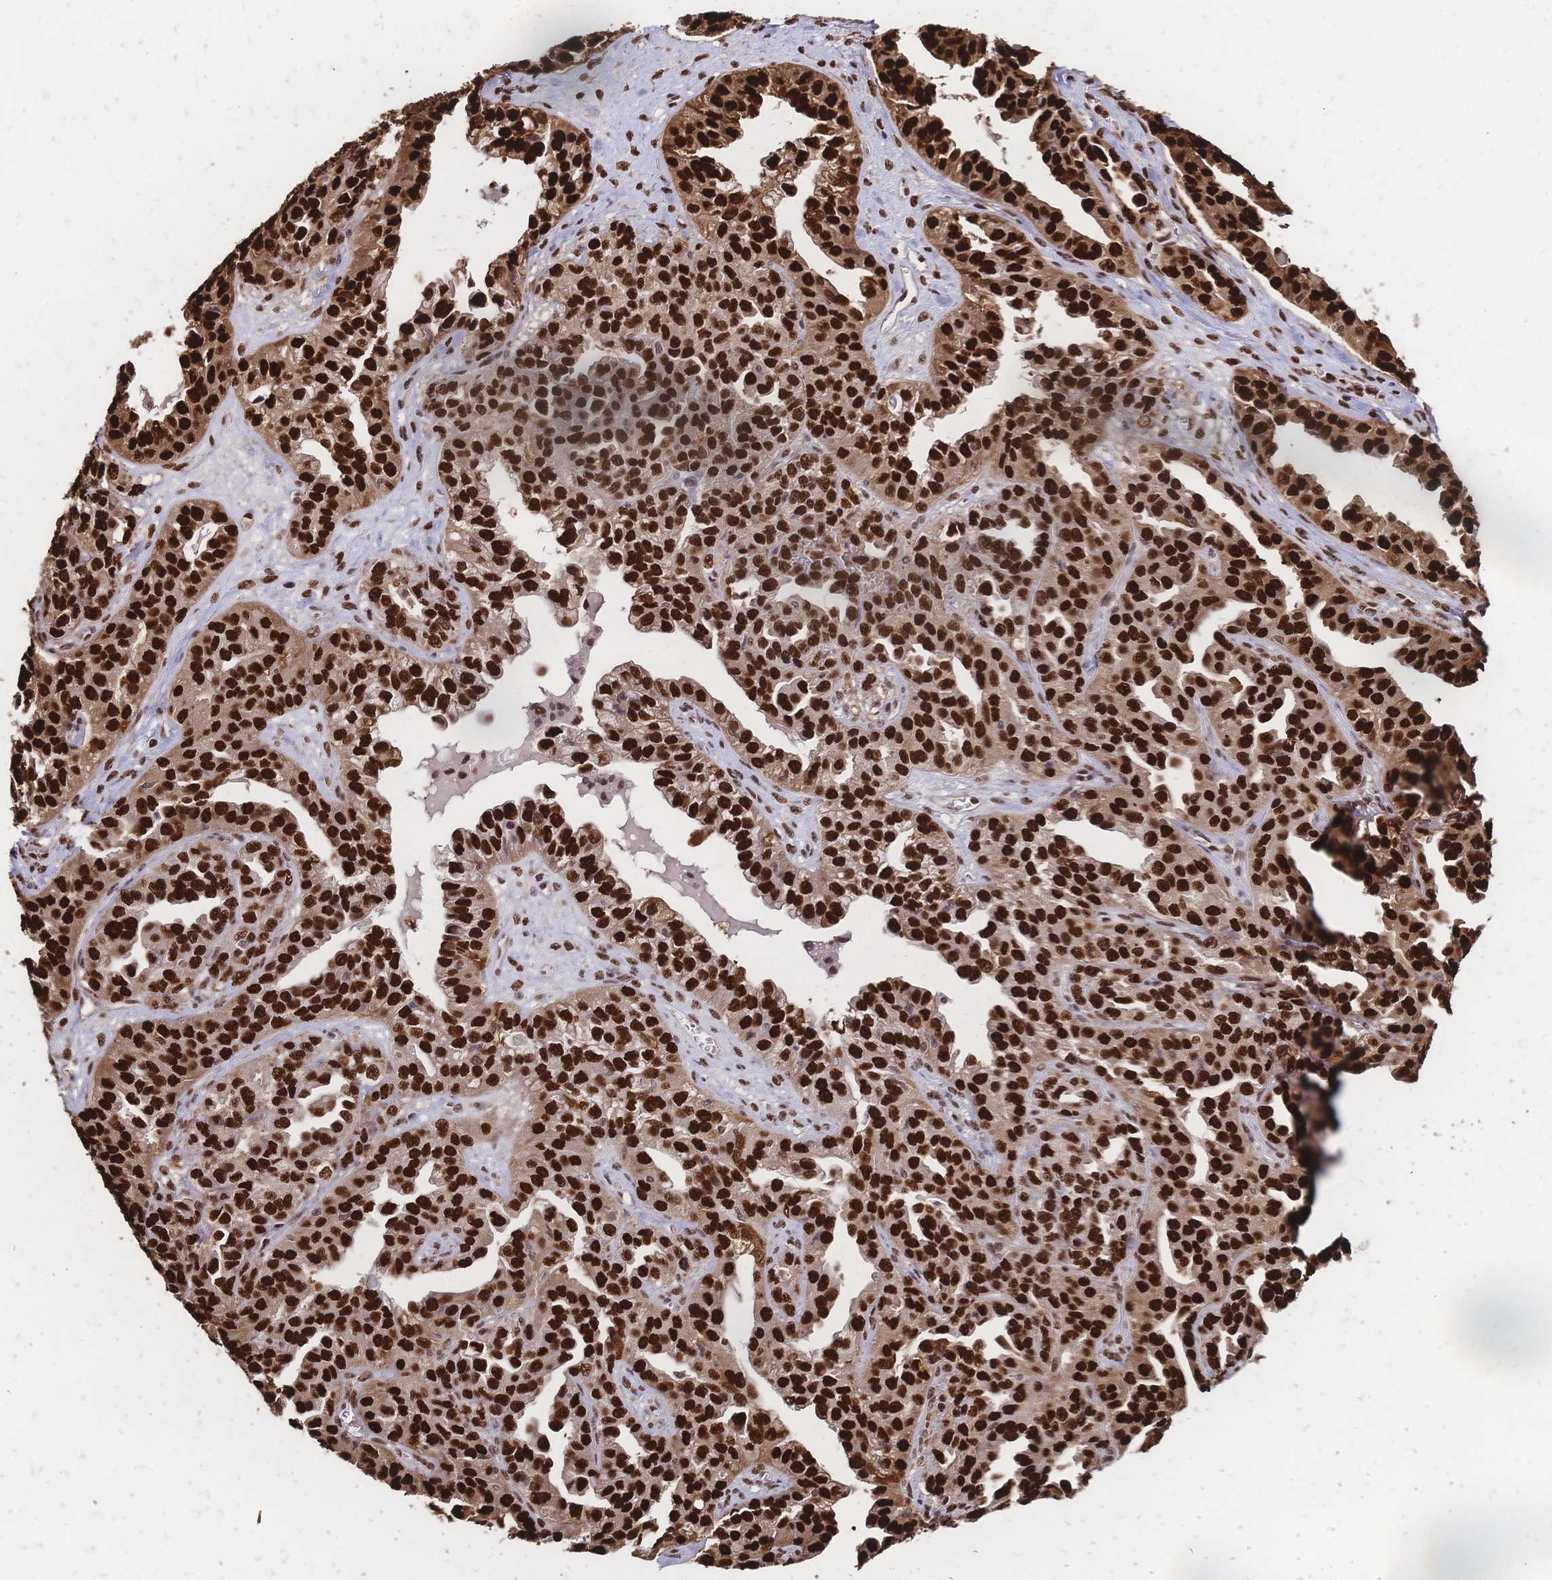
{"staining": {"intensity": "strong", "quantity": ">75%", "location": "nuclear"}, "tissue": "ovarian cancer", "cell_type": "Tumor cells", "image_type": "cancer", "snomed": [{"axis": "morphology", "description": "Cystadenocarcinoma, serous, NOS"}, {"axis": "topography", "description": "Ovary"}], "caption": "Protein staining by immunohistochemistry displays strong nuclear positivity in approximately >75% of tumor cells in ovarian cancer.", "gene": "HDGF", "patient": {"sex": "female", "age": 75}}